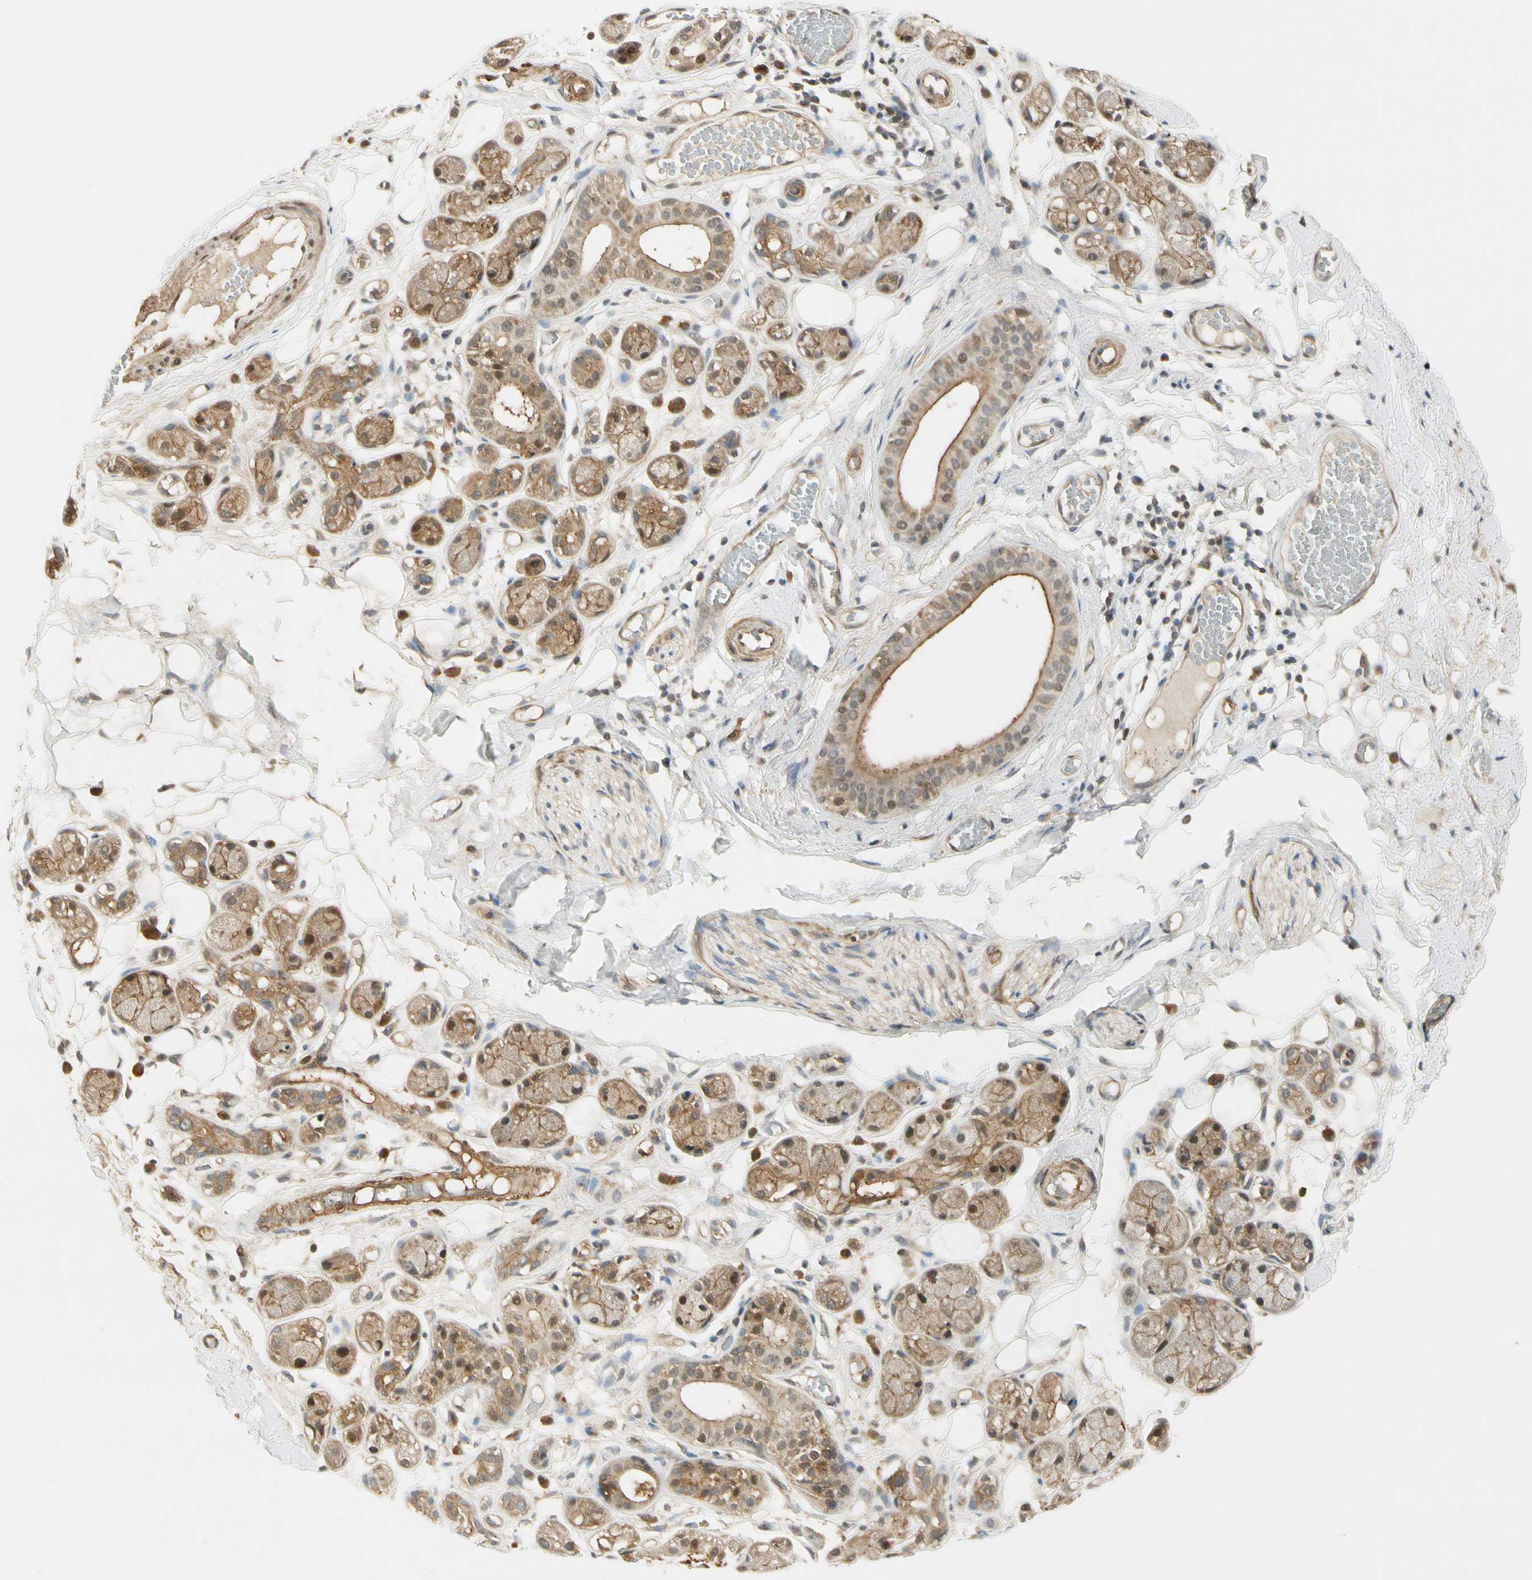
{"staining": {"intensity": "moderate", "quantity": ">75%", "location": "cytoplasmic/membranous"}, "tissue": "adipose tissue", "cell_type": "Adipocytes", "image_type": "normal", "snomed": [{"axis": "morphology", "description": "Normal tissue, NOS"}, {"axis": "morphology", "description": "Inflammation, NOS"}, {"axis": "topography", "description": "Vascular tissue"}, {"axis": "topography", "description": "Salivary gland"}], "caption": "The photomicrograph demonstrates immunohistochemical staining of benign adipose tissue. There is moderate cytoplasmic/membranous expression is appreciated in approximately >75% of adipocytes. (IHC, brightfield microscopy, high magnification).", "gene": "RASGRF1", "patient": {"sex": "female", "age": 75}}